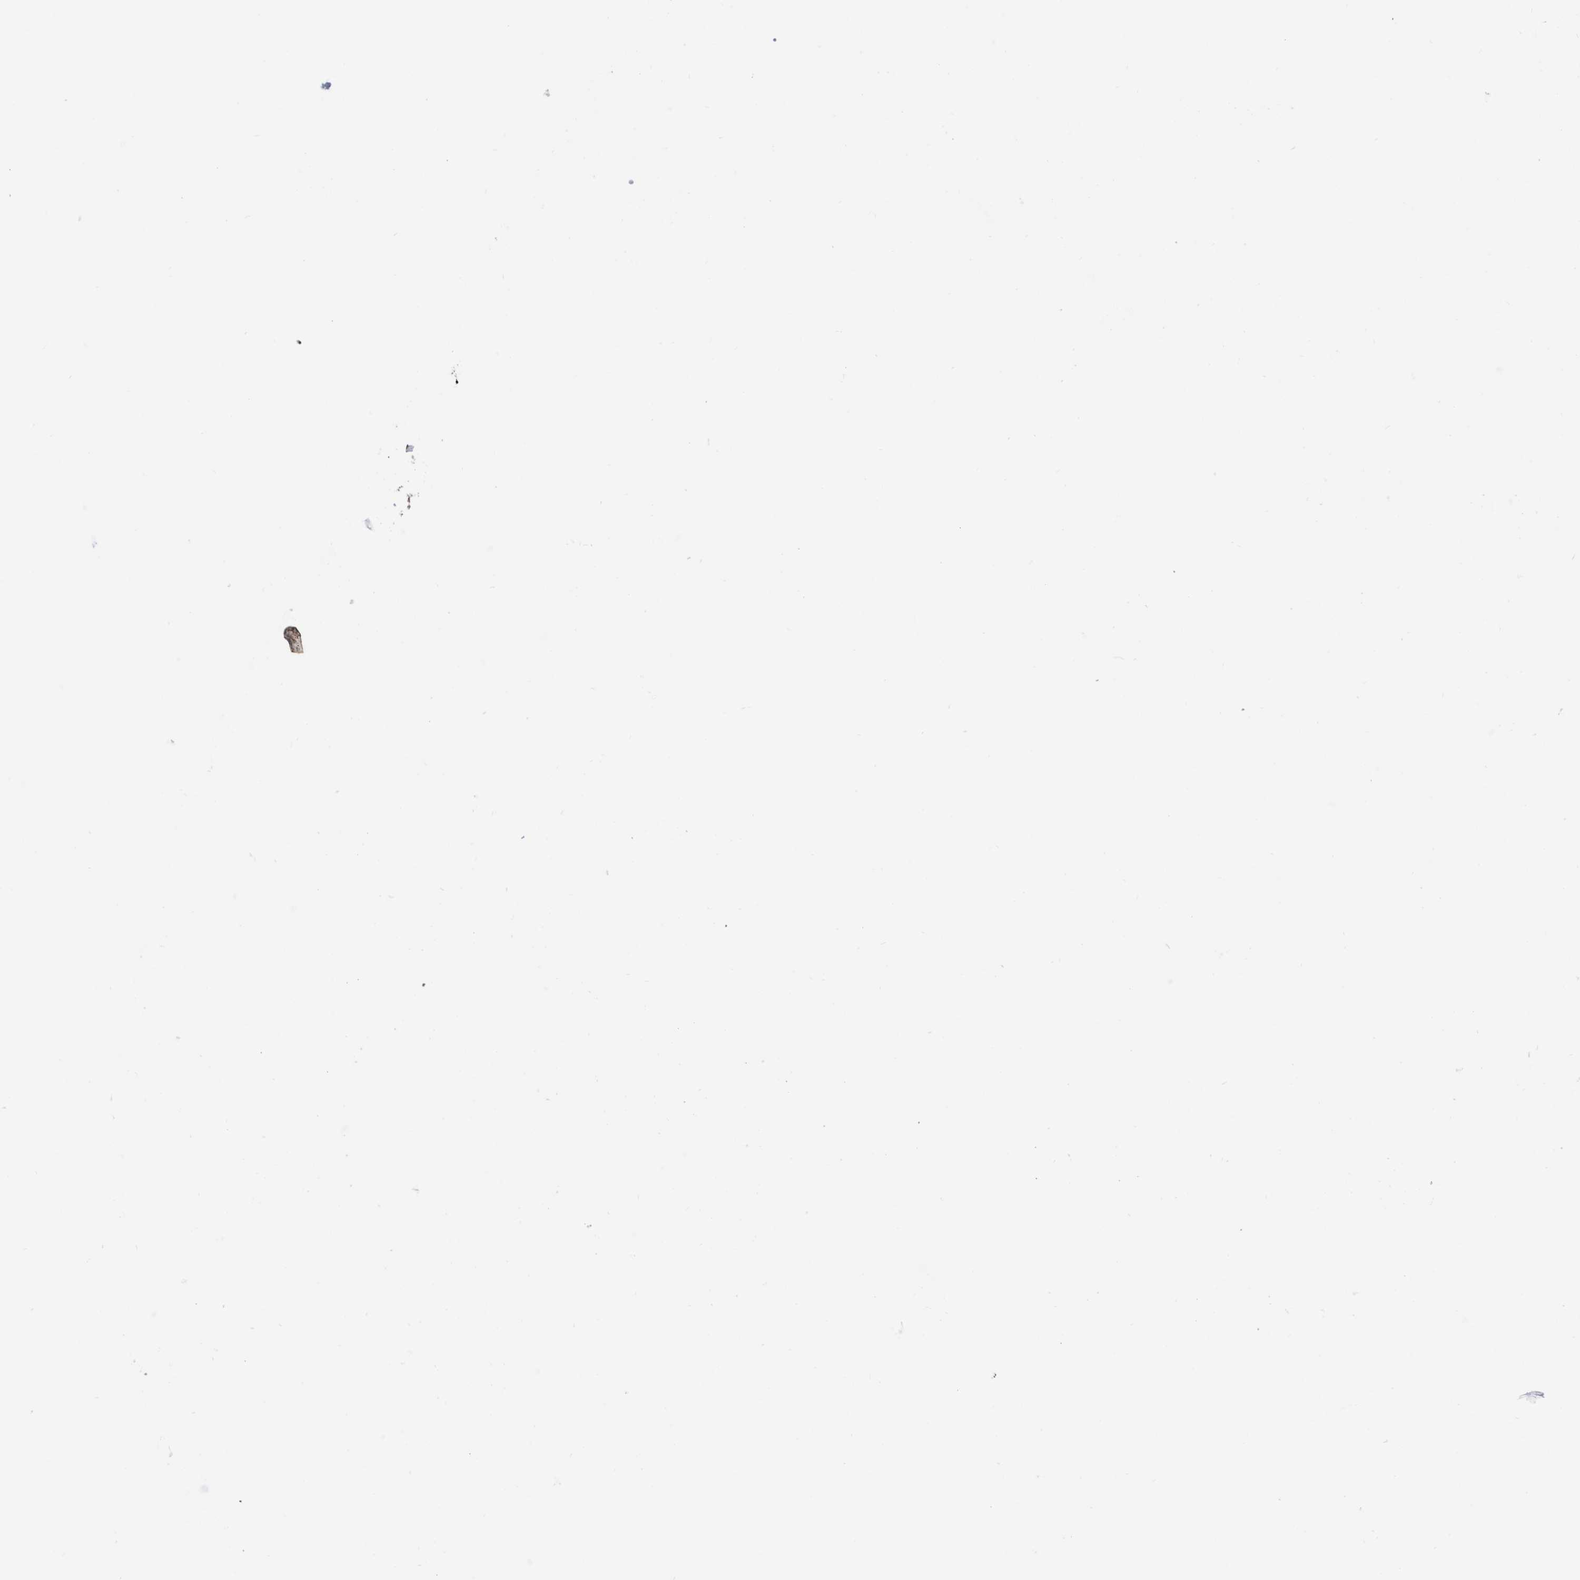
{"staining": {"intensity": "strong", "quantity": ">75%", "location": "nuclear"}, "tissue": "endometrial cancer", "cell_type": "Tumor cells", "image_type": "cancer", "snomed": [{"axis": "morphology", "description": "Adenocarcinoma, NOS"}, {"axis": "topography", "description": "Endometrium"}], "caption": "Protein expression by immunohistochemistry shows strong nuclear expression in about >75% of tumor cells in endometrial cancer (adenocarcinoma).", "gene": "TOPBP1", "patient": {"sex": "female", "age": 63}}